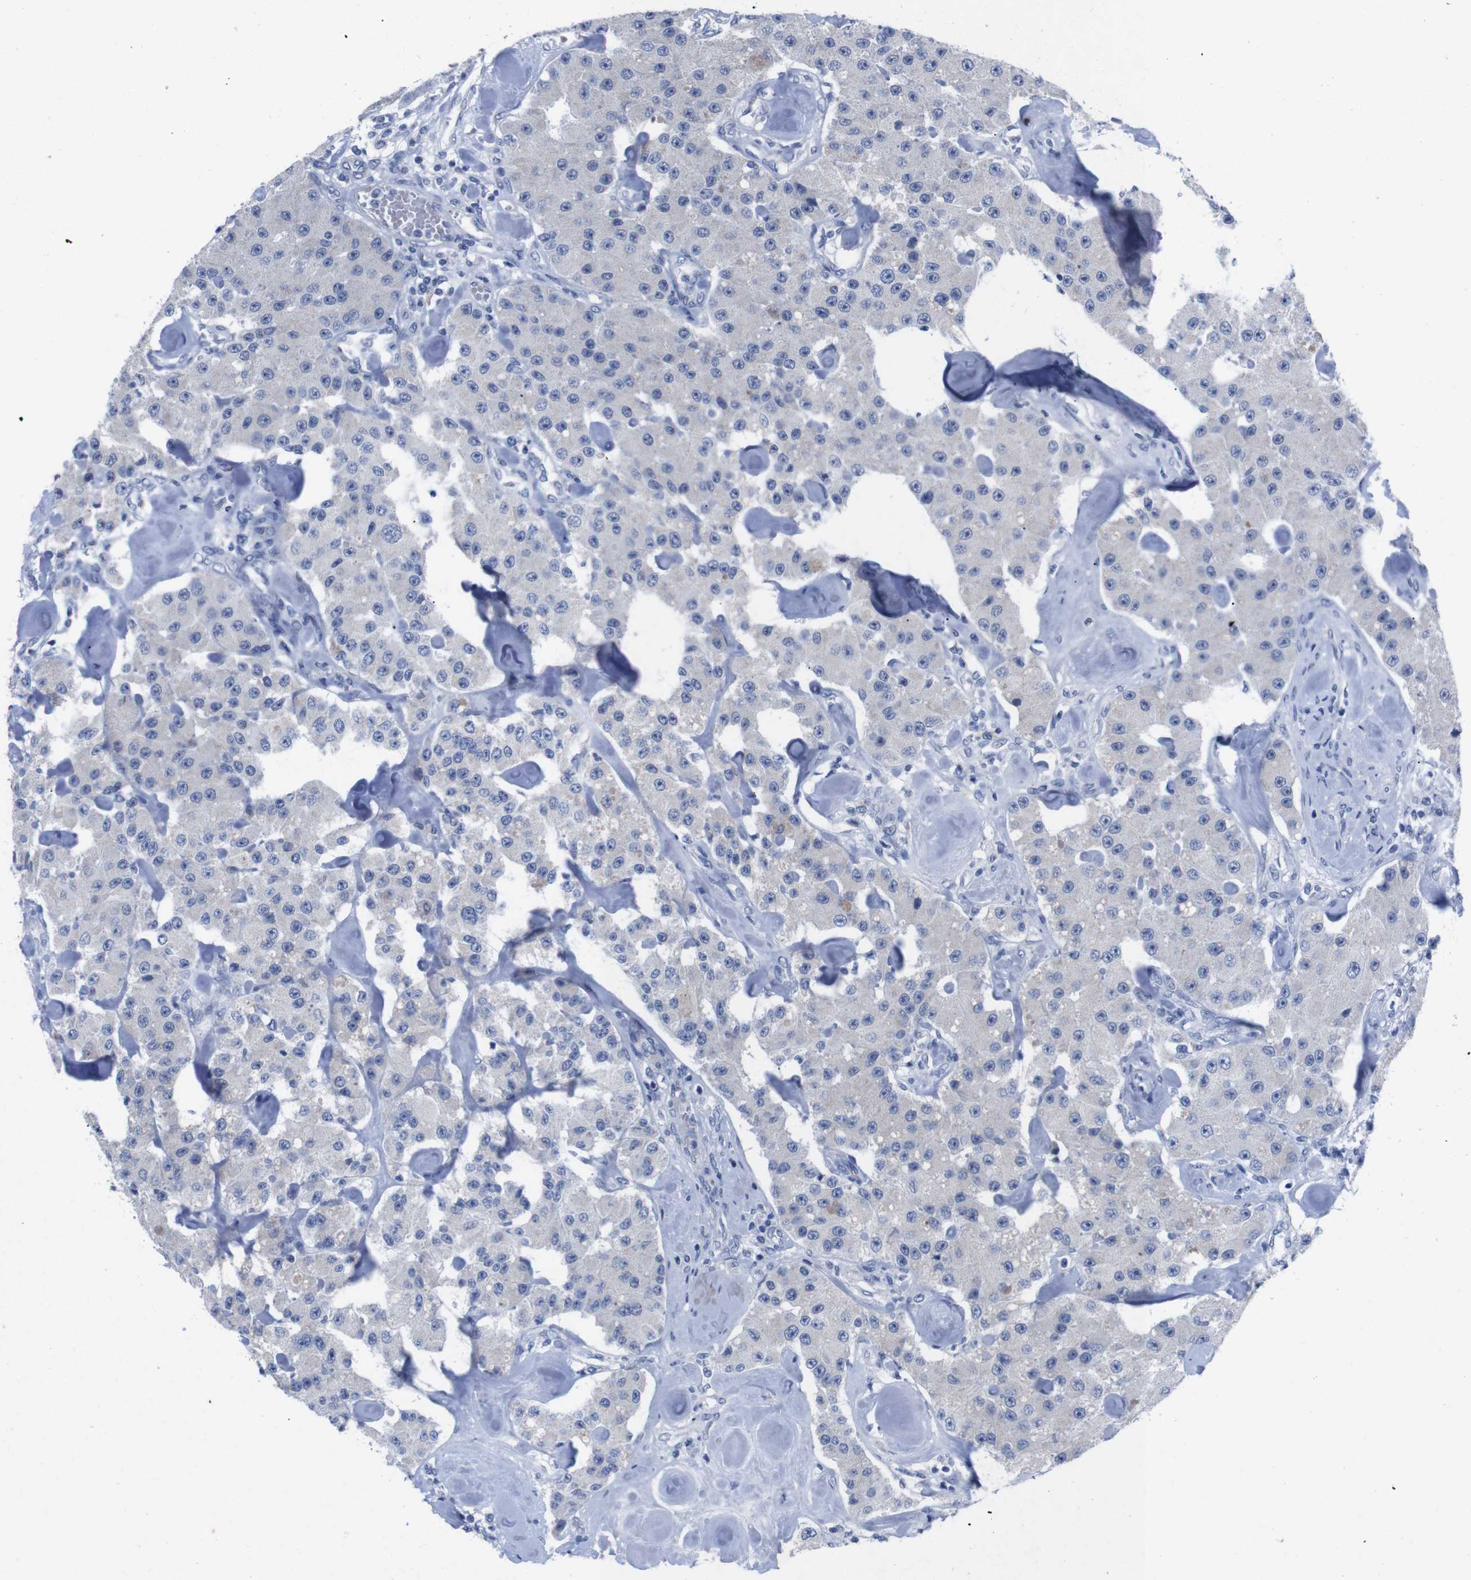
{"staining": {"intensity": "negative", "quantity": "none", "location": "none"}, "tissue": "carcinoid", "cell_type": "Tumor cells", "image_type": "cancer", "snomed": [{"axis": "morphology", "description": "Carcinoid, malignant, NOS"}, {"axis": "topography", "description": "Pancreas"}], "caption": "IHC photomicrograph of human carcinoid stained for a protein (brown), which displays no positivity in tumor cells.", "gene": "IRF4", "patient": {"sex": "male", "age": 41}}